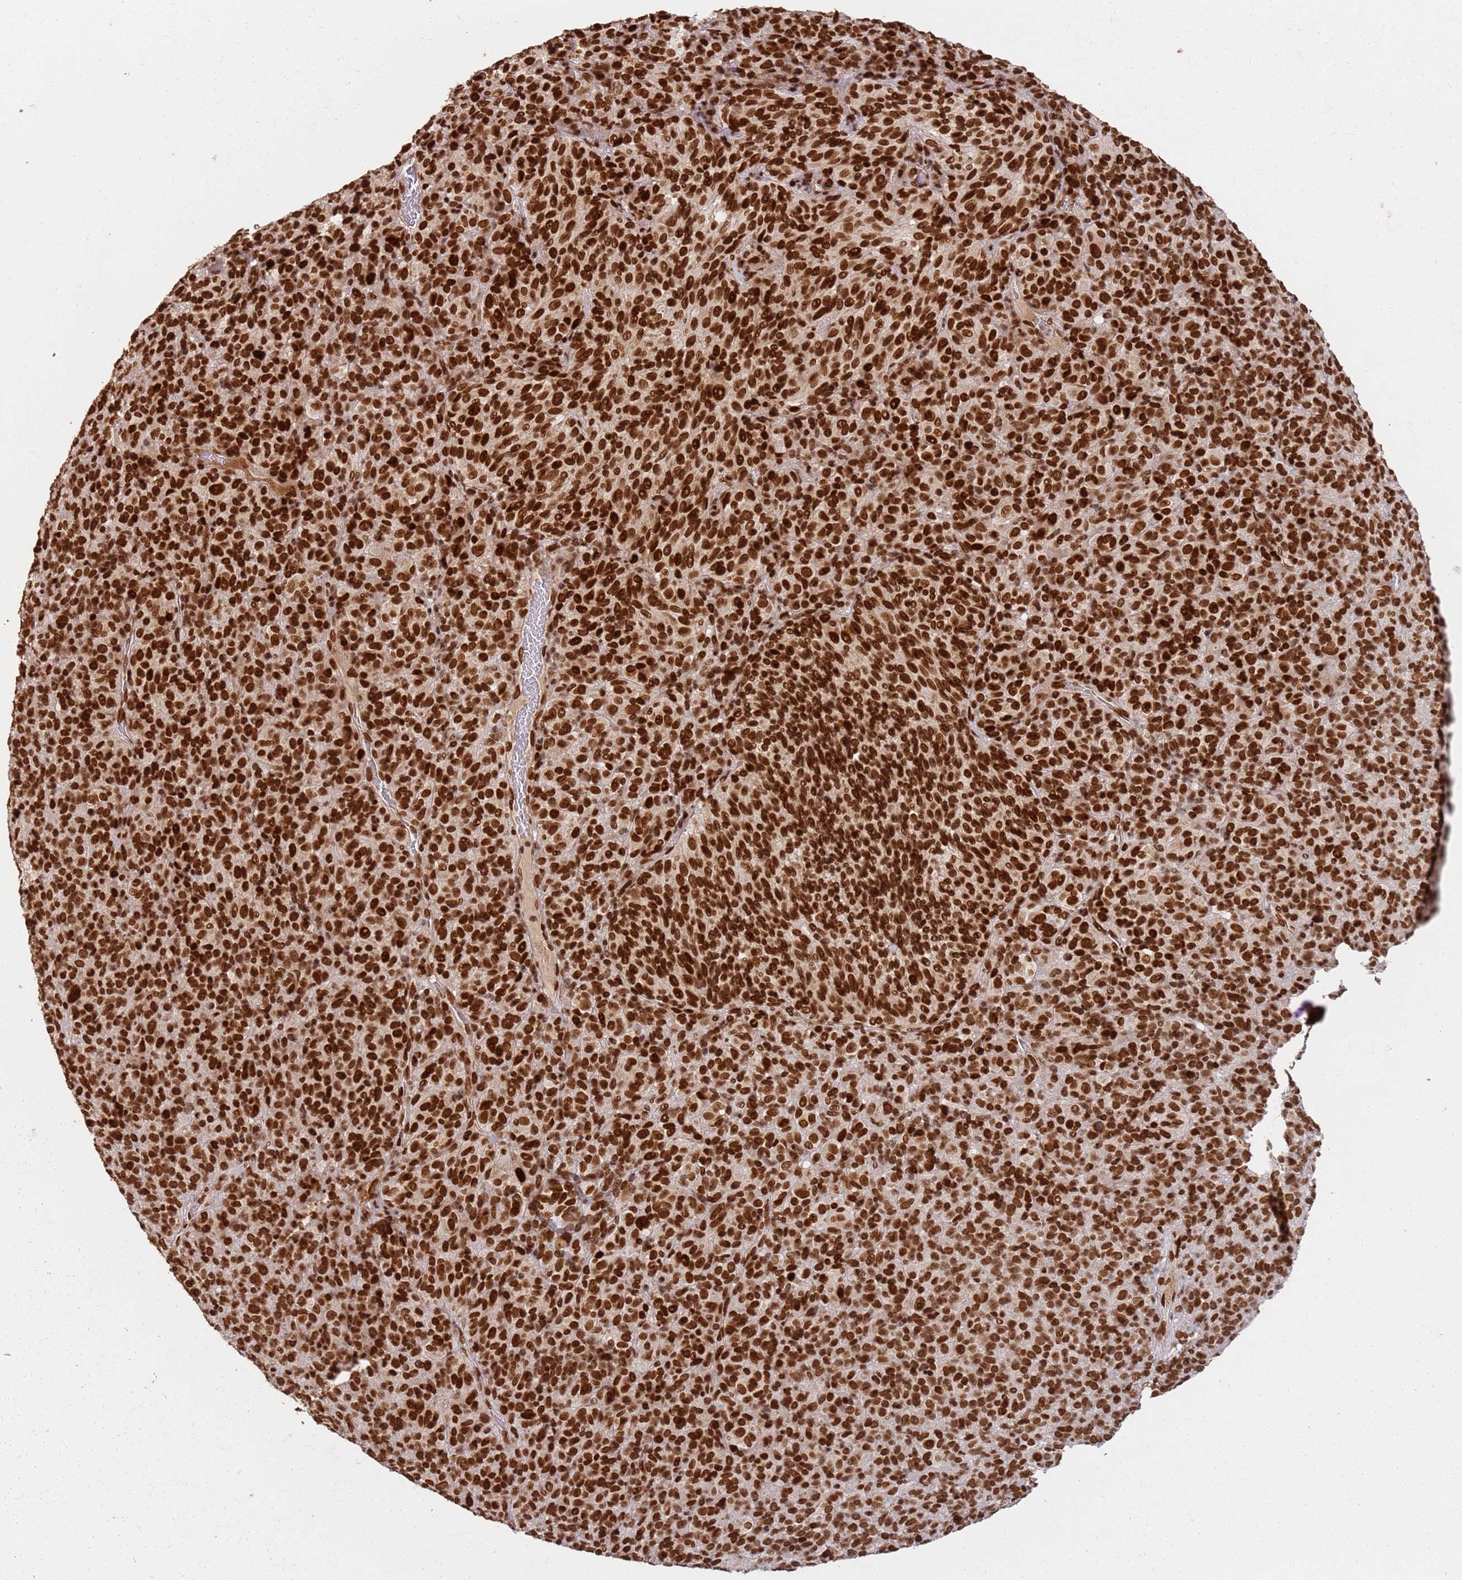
{"staining": {"intensity": "strong", "quantity": ">75%", "location": "nuclear"}, "tissue": "melanoma", "cell_type": "Tumor cells", "image_type": "cancer", "snomed": [{"axis": "morphology", "description": "Malignant melanoma, Metastatic site"}, {"axis": "topography", "description": "Brain"}], "caption": "An IHC histopathology image of tumor tissue is shown. Protein staining in brown labels strong nuclear positivity in malignant melanoma (metastatic site) within tumor cells.", "gene": "TENT4A", "patient": {"sex": "female", "age": 56}}